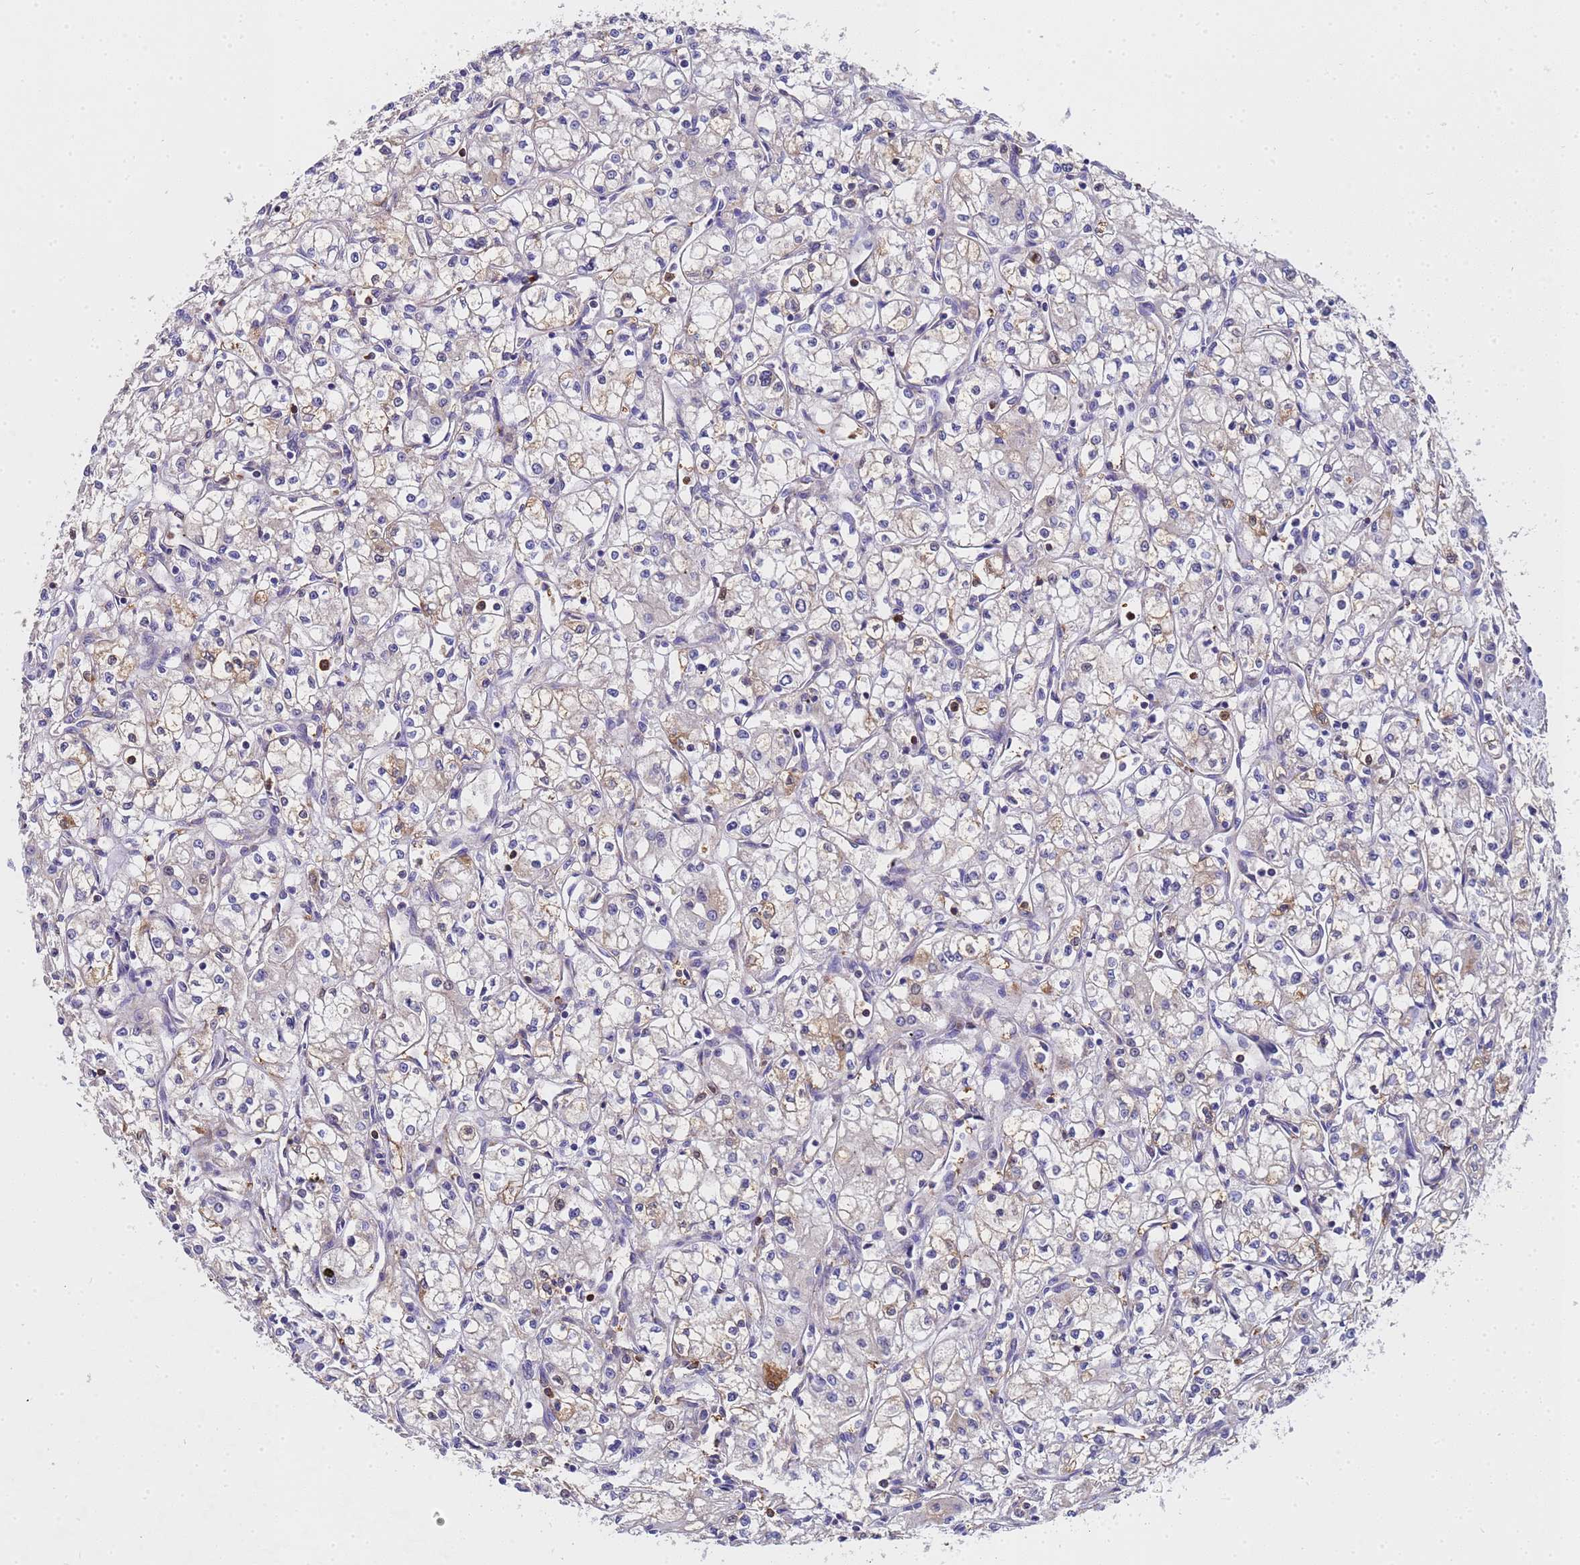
{"staining": {"intensity": "negative", "quantity": "none", "location": "none"}, "tissue": "renal cancer", "cell_type": "Tumor cells", "image_type": "cancer", "snomed": [{"axis": "morphology", "description": "Adenocarcinoma, NOS"}, {"axis": "topography", "description": "Kidney"}], "caption": "Tumor cells are negative for protein expression in human renal cancer.", "gene": "MOCS1", "patient": {"sex": "male", "age": 59}}